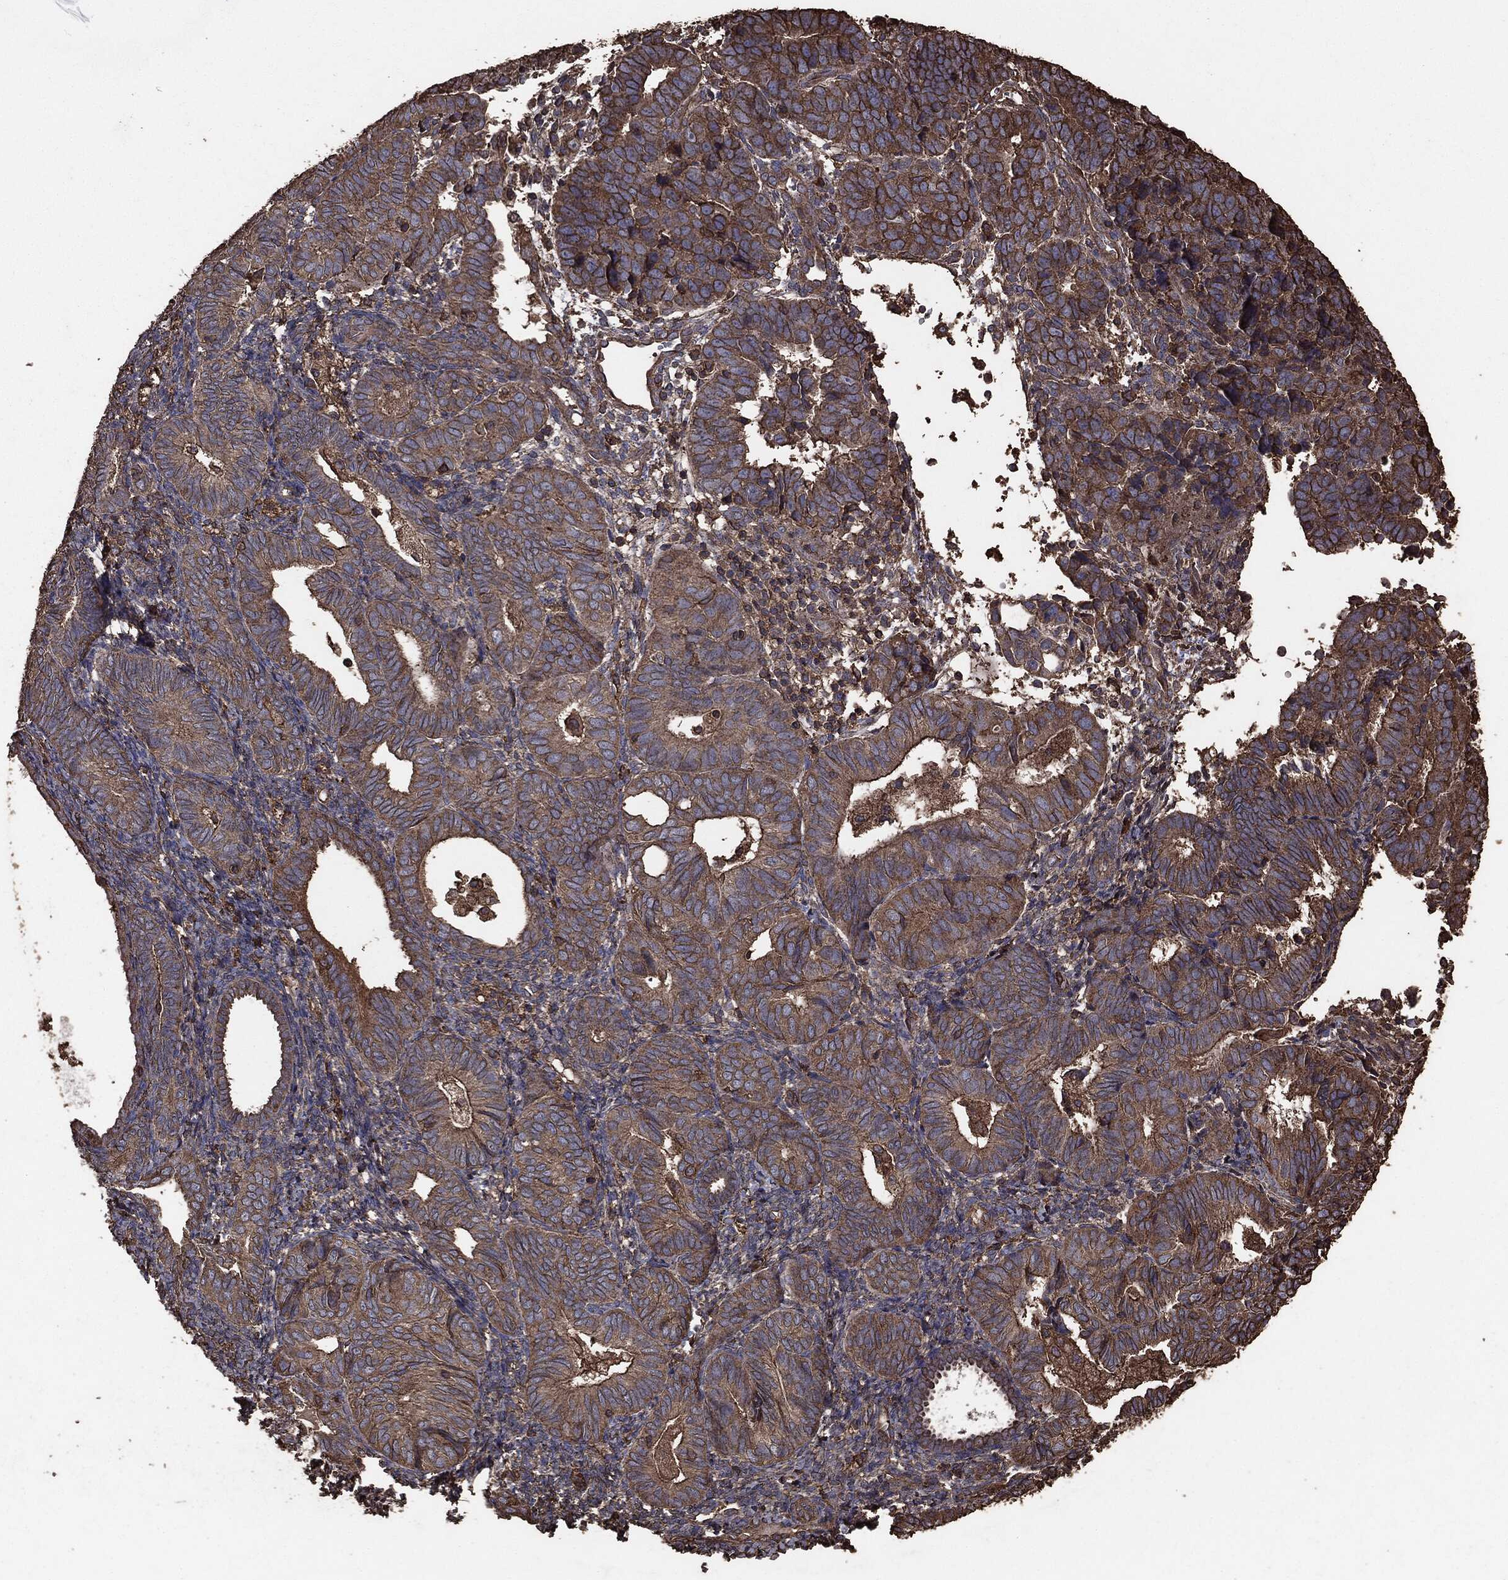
{"staining": {"intensity": "moderate", "quantity": ">75%", "location": "cytoplasmic/membranous"}, "tissue": "endometrial cancer", "cell_type": "Tumor cells", "image_type": "cancer", "snomed": [{"axis": "morphology", "description": "Adenocarcinoma, NOS"}, {"axis": "topography", "description": "Endometrium"}], "caption": "Approximately >75% of tumor cells in human adenocarcinoma (endometrial) reveal moderate cytoplasmic/membranous protein positivity as visualized by brown immunohistochemical staining.", "gene": "MTOR", "patient": {"sex": "female", "age": 82}}